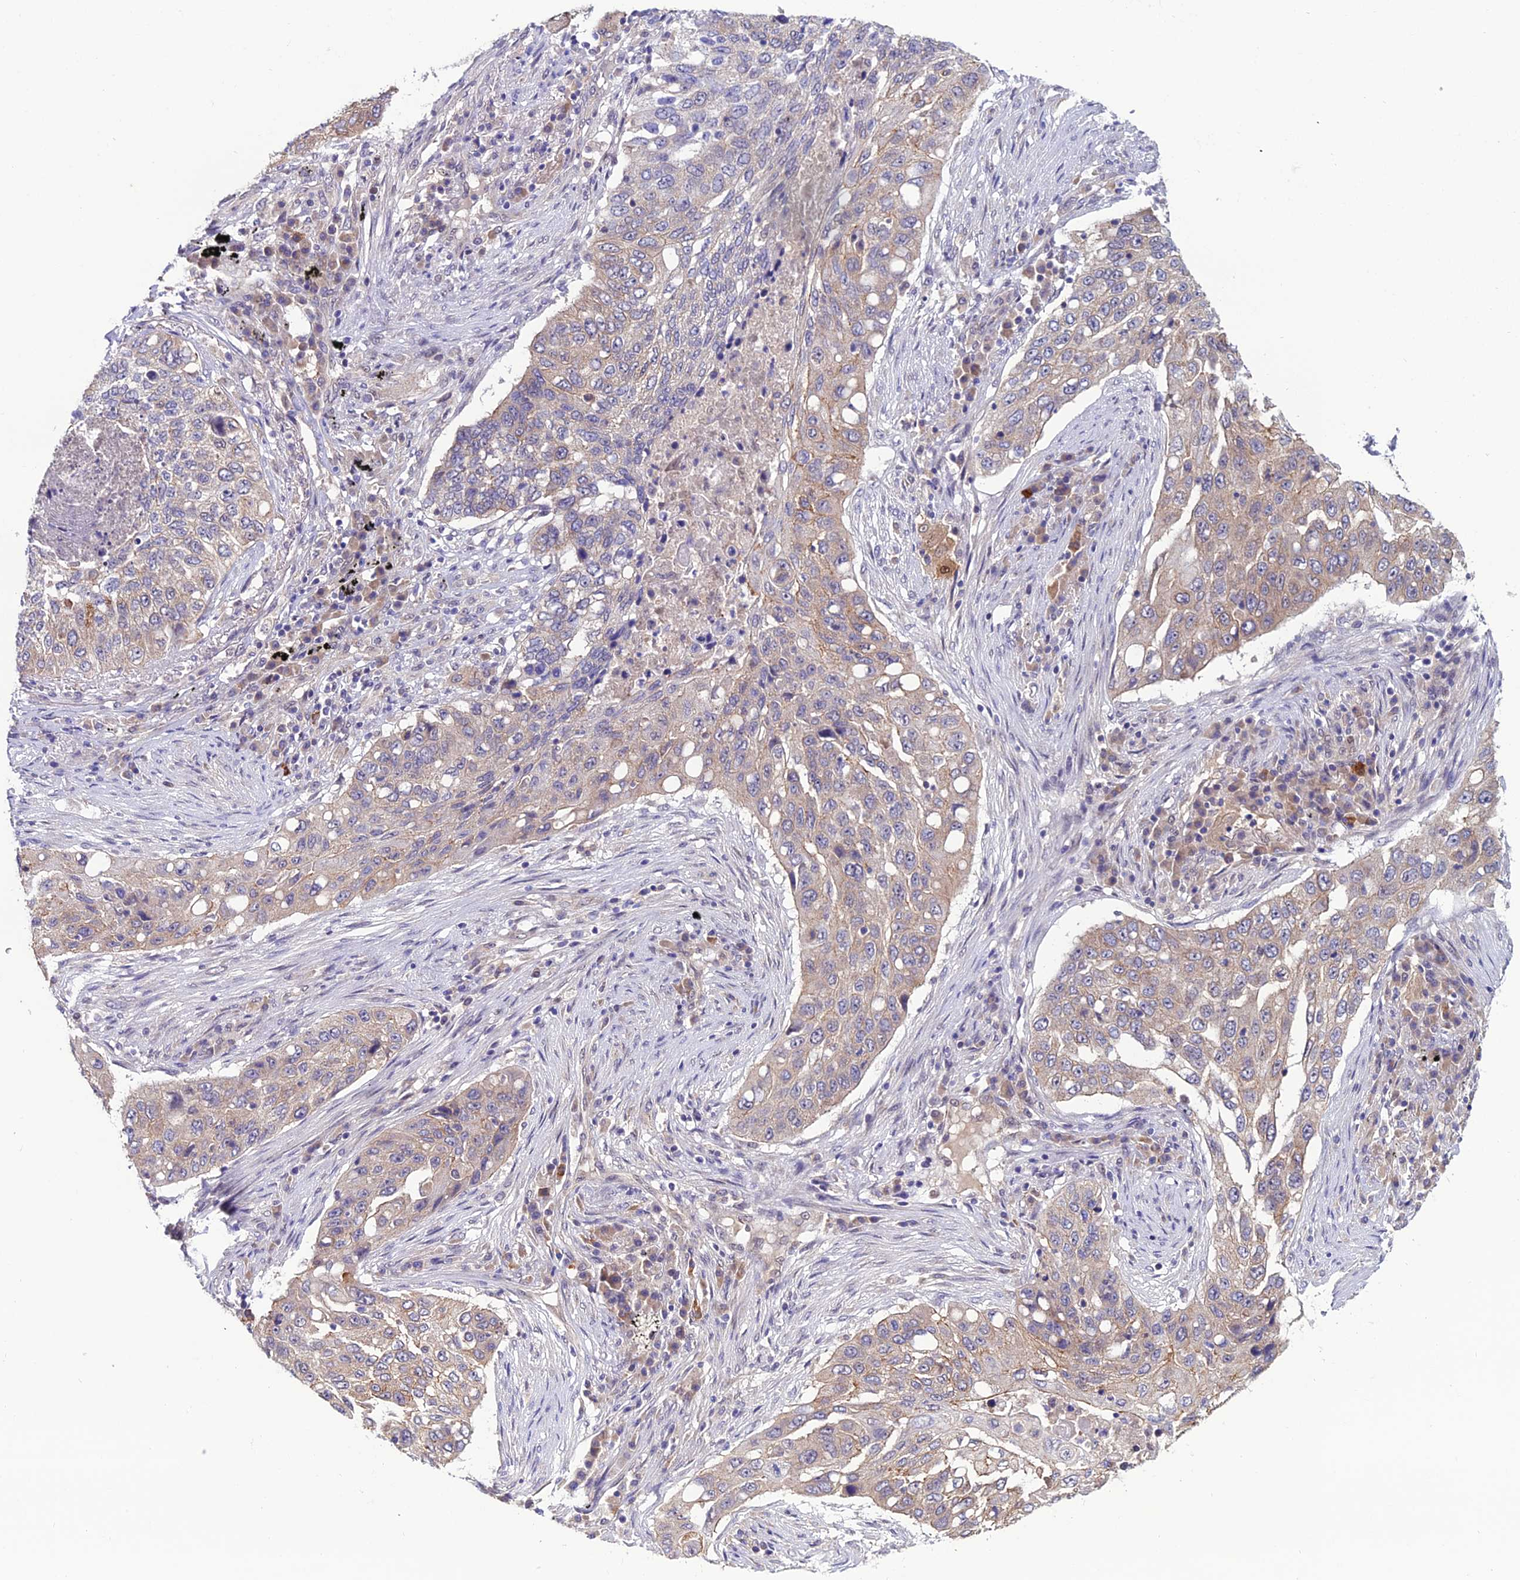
{"staining": {"intensity": "weak", "quantity": "<25%", "location": "cytoplasmic/membranous"}, "tissue": "lung cancer", "cell_type": "Tumor cells", "image_type": "cancer", "snomed": [{"axis": "morphology", "description": "Squamous cell carcinoma, NOS"}, {"axis": "topography", "description": "Lung"}], "caption": "Tumor cells show no significant positivity in lung cancer (squamous cell carcinoma). Brightfield microscopy of immunohistochemistry stained with DAB (brown) and hematoxylin (blue), captured at high magnification.", "gene": "FZD8", "patient": {"sex": "female", "age": 63}}